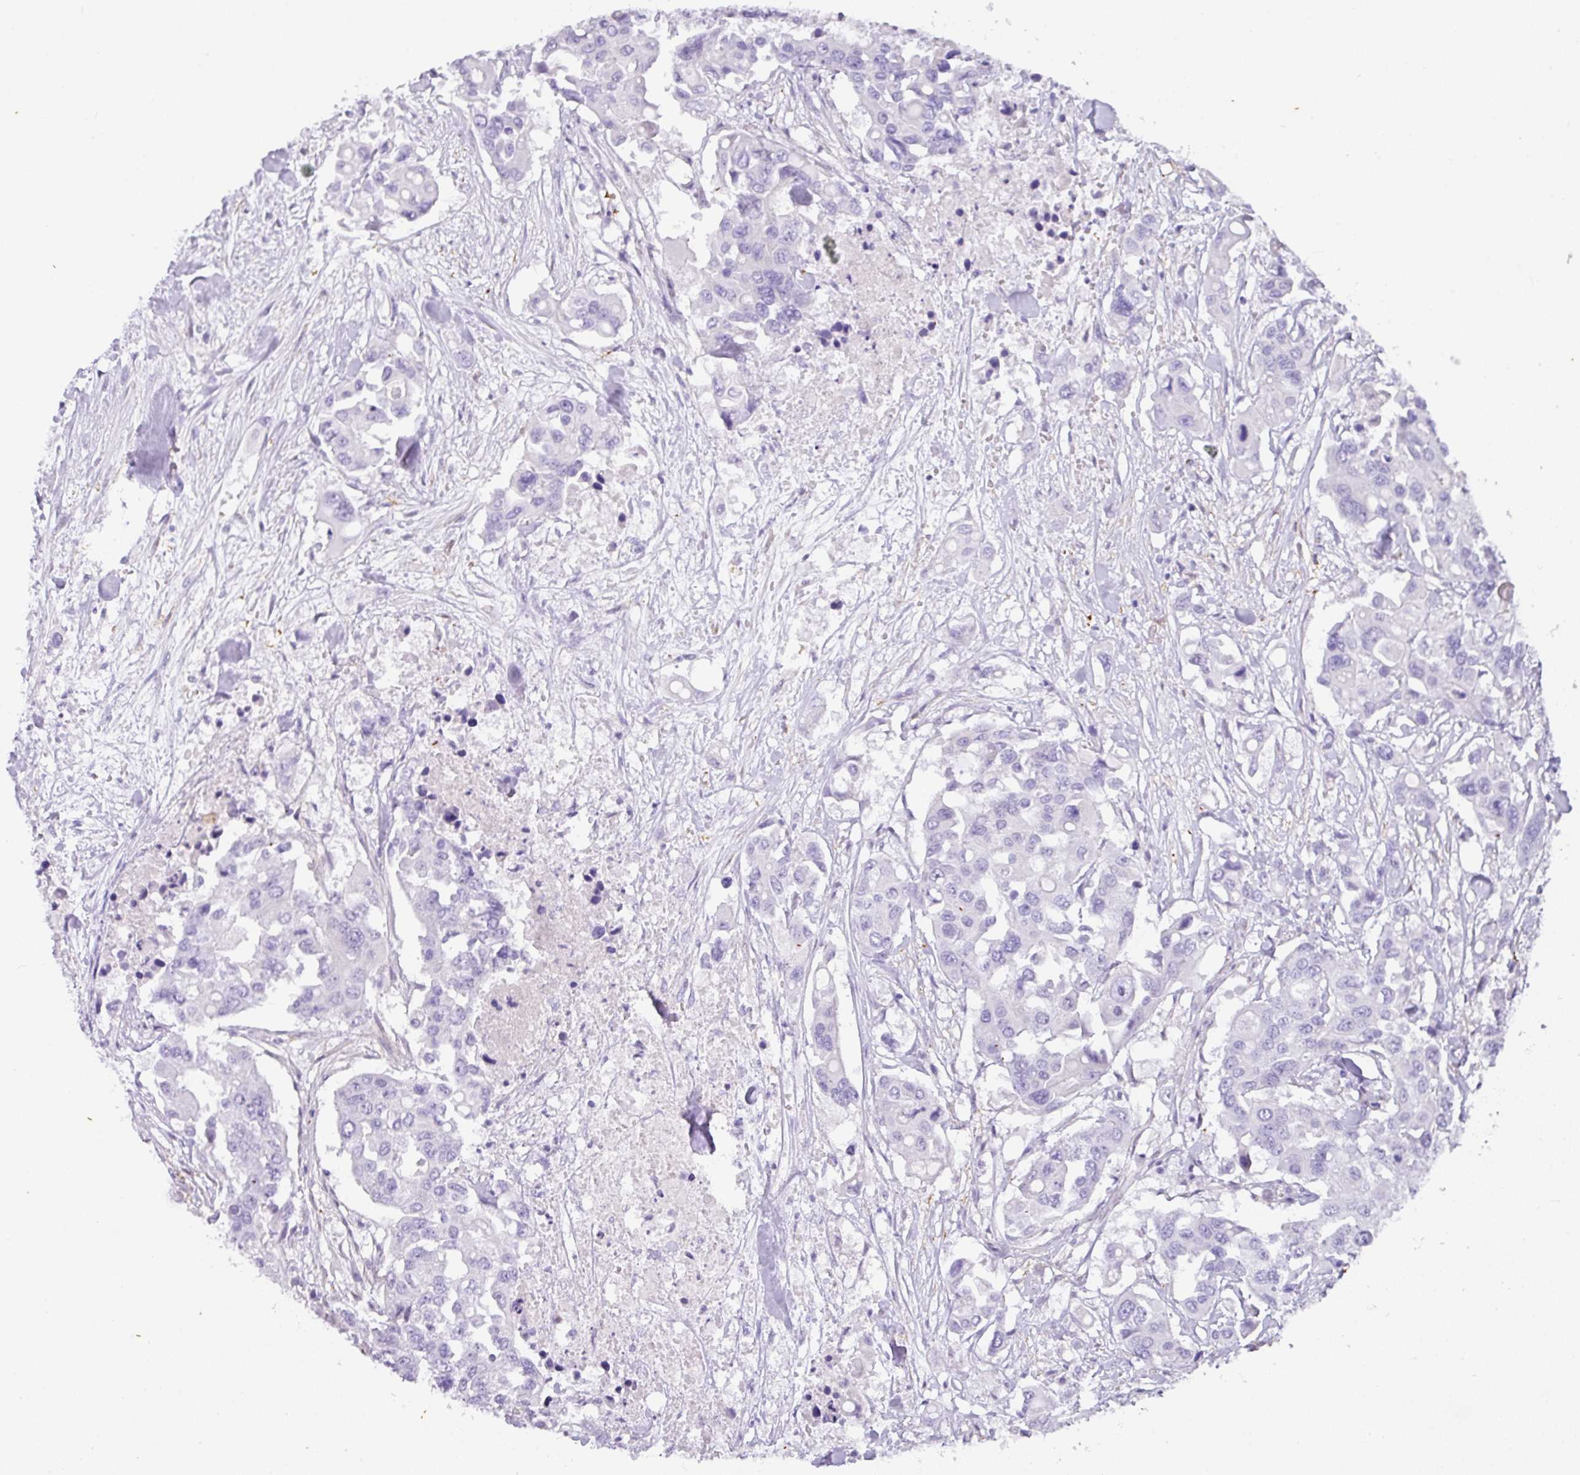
{"staining": {"intensity": "negative", "quantity": "none", "location": "none"}, "tissue": "colorectal cancer", "cell_type": "Tumor cells", "image_type": "cancer", "snomed": [{"axis": "morphology", "description": "Adenocarcinoma, NOS"}, {"axis": "topography", "description": "Colon"}], "caption": "DAB immunohistochemical staining of human colorectal cancer shows no significant expression in tumor cells. Nuclei are stained in blue.", "gene": "OR52N1", "patient": {"sex": "male", "age": 77}}